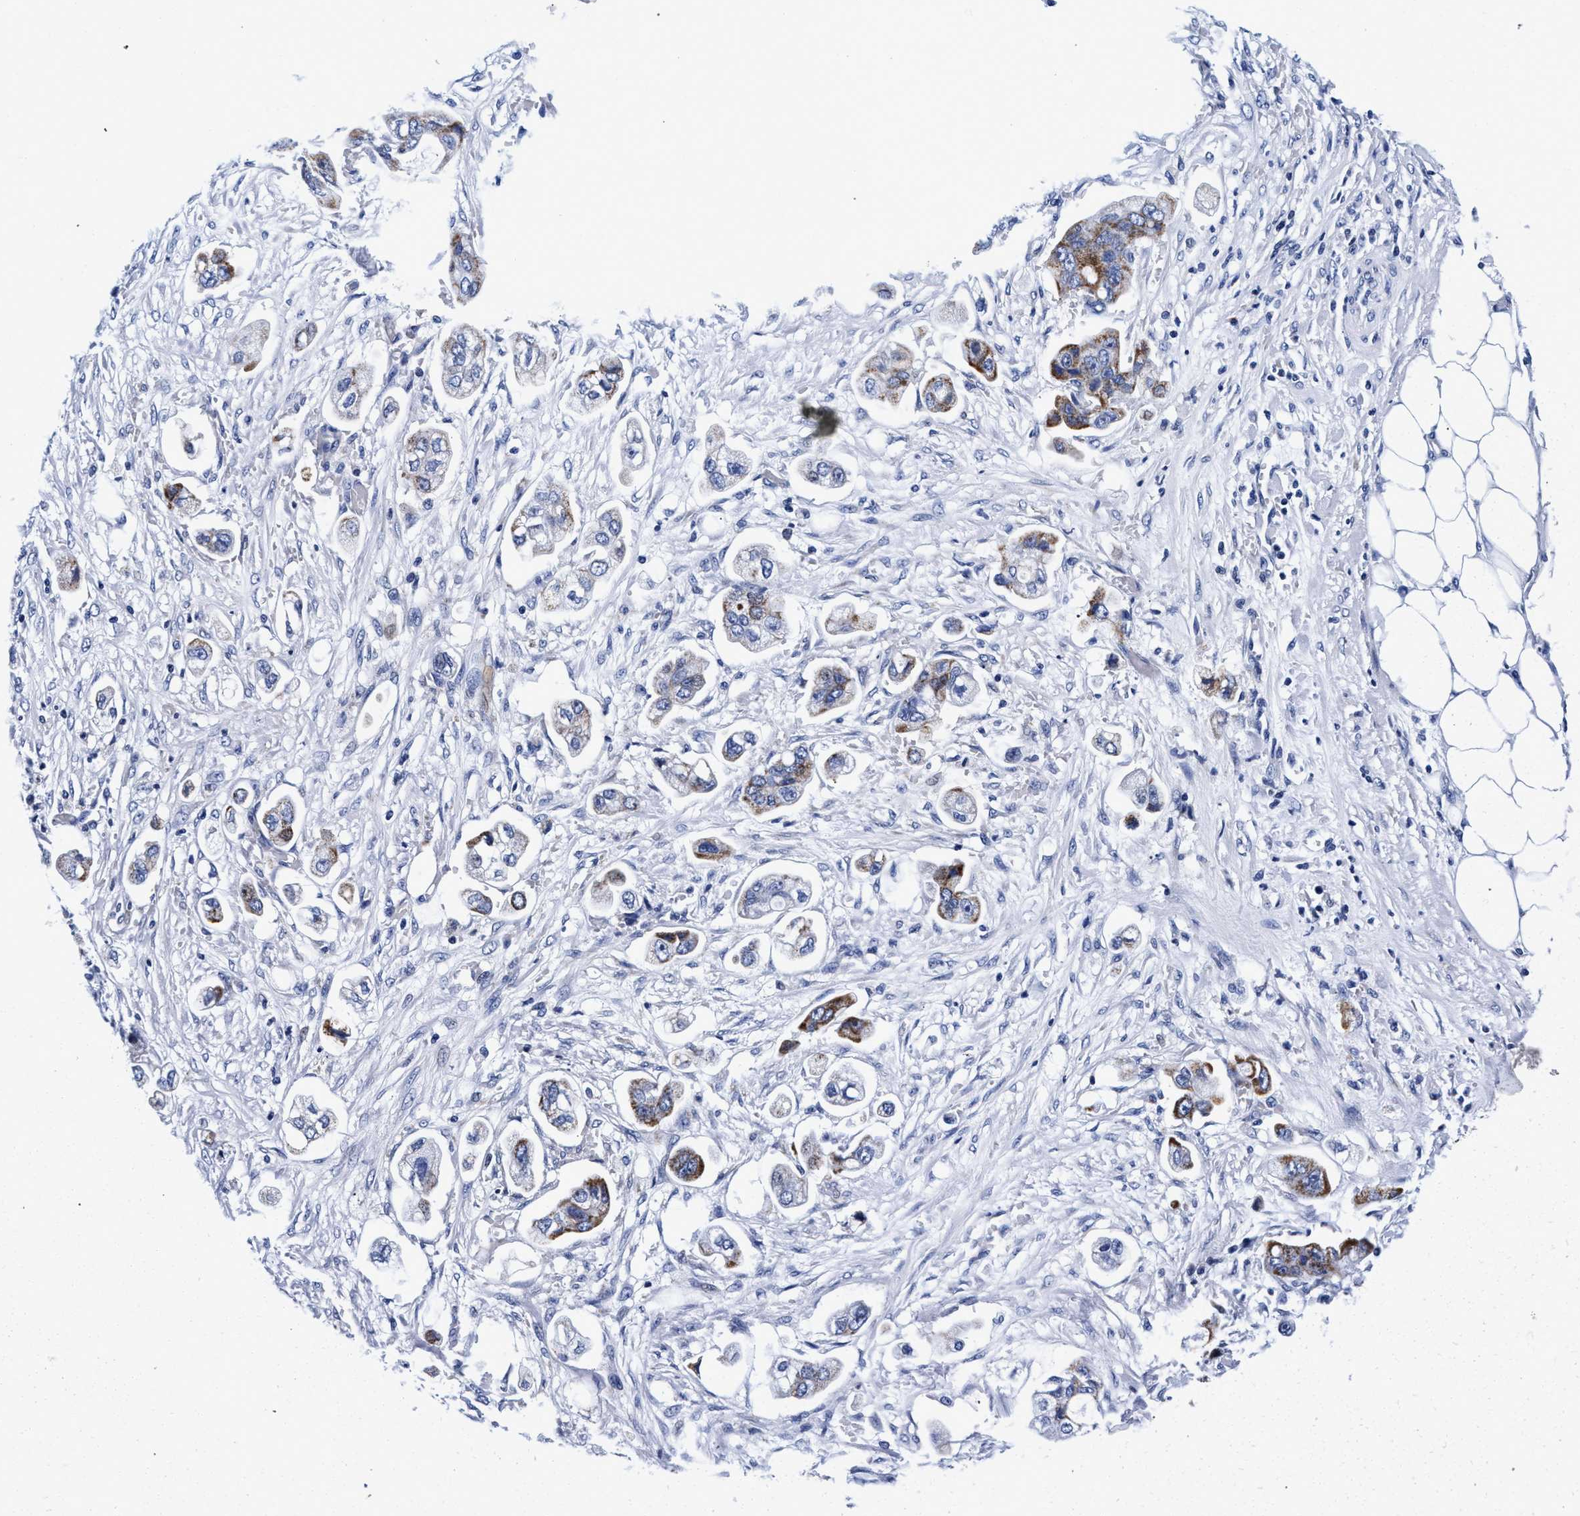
{"staining": {"intensity": "moderate", "quantity": "25%-75%", "location": "cytoplasmic/membranous"}, "tissue": "stomach cancer", "cell_type": "Tumor cells", "image_type": "cancer", "snomed": [{"axis": "morphology", "description": "Adenocarcinoma, NOS"}, {"axis": "topography", "description": "Stomach"}], "caption": "Immunohistochemical staining of human stomach cancer (adenocarcinoma) reveals medium levels of moderate cytoplasmic/membranous staining in about 25%-75% of tumor cells. Immunohistochemistry (ihc) stains the protein in brown and the nuclei are stained blue.", "gene": "RAB3B", "patient": {"sex": "male", "age": 62}}